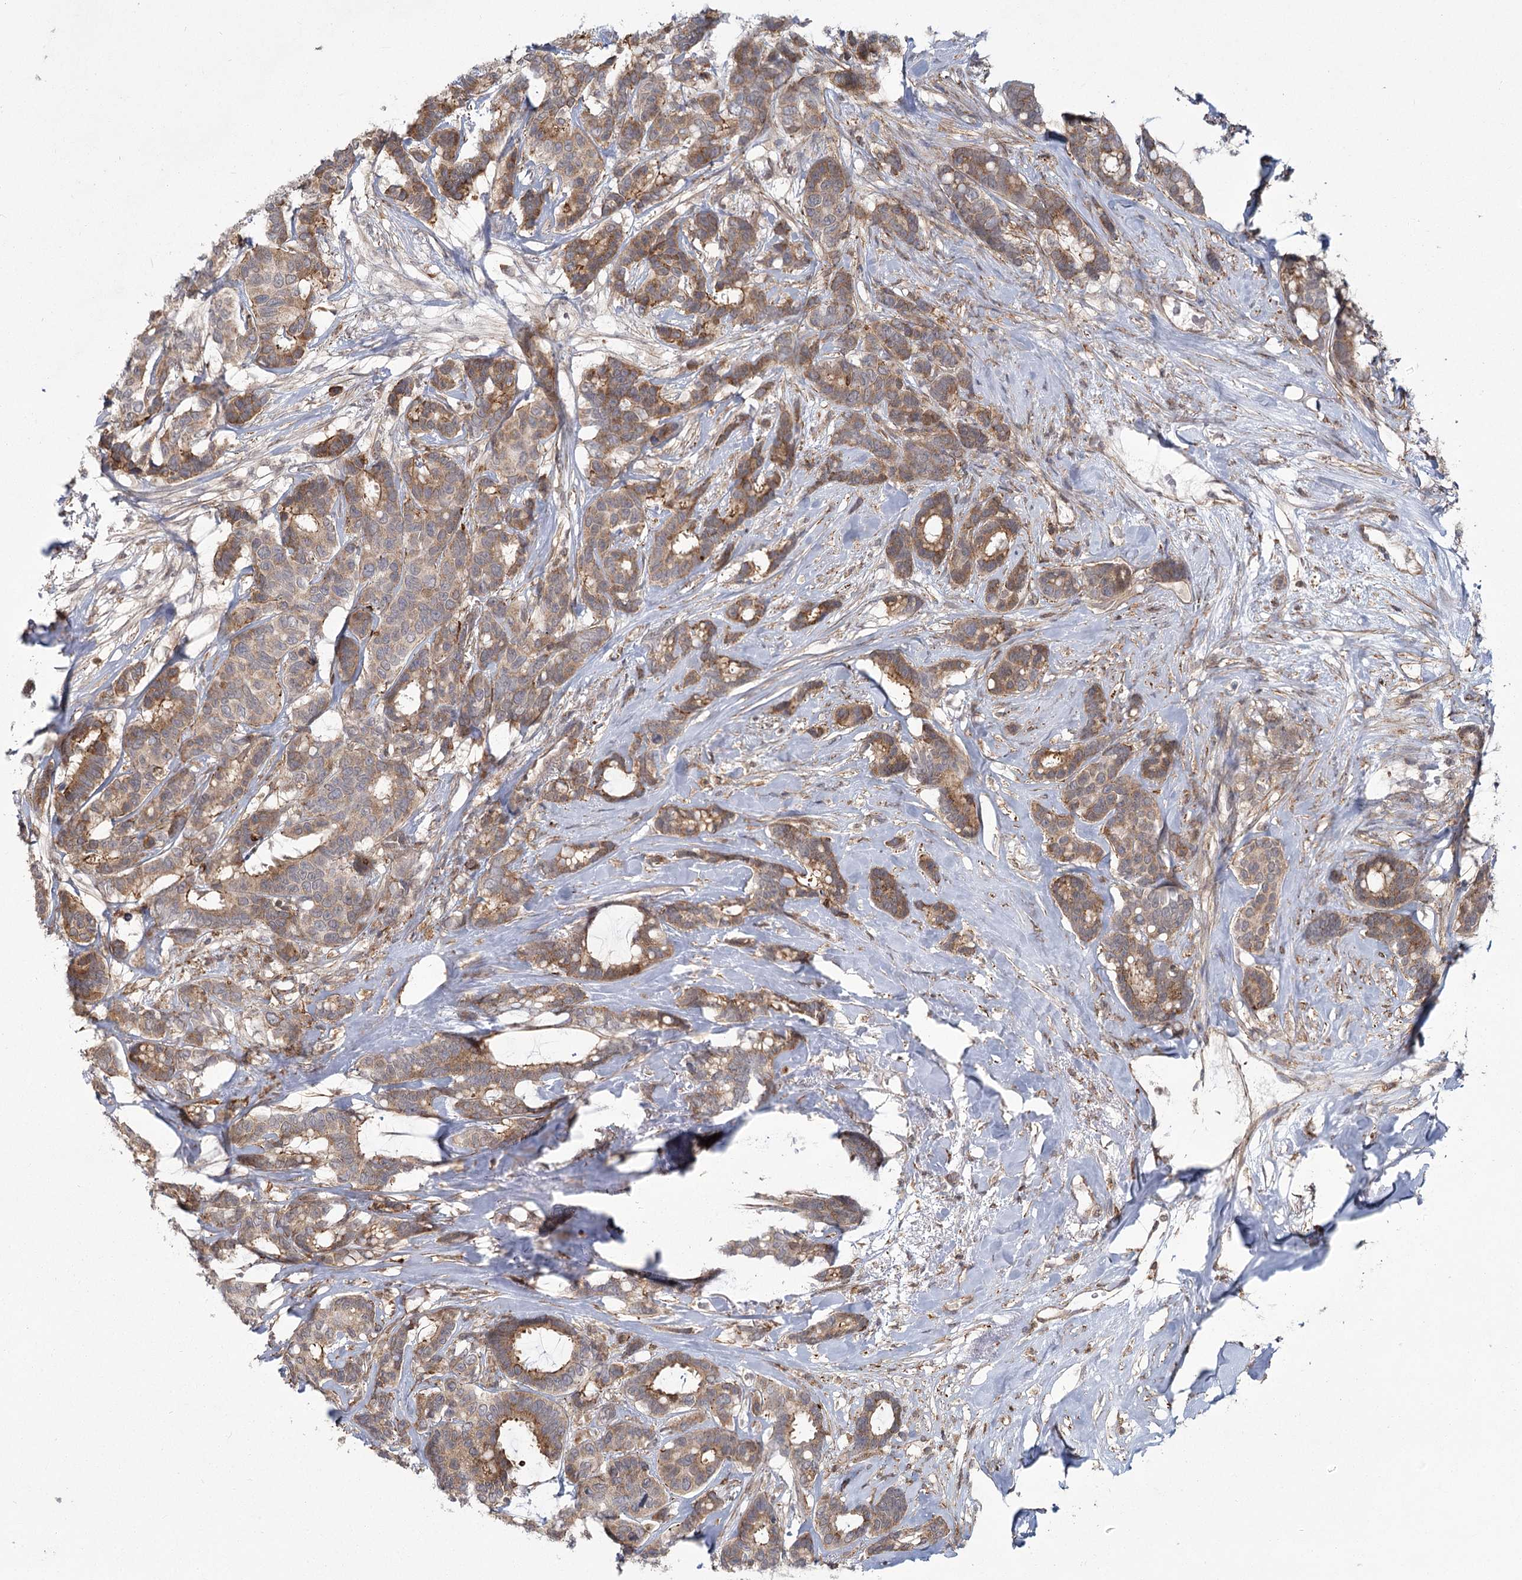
{"staining": {"intensity": "moderate", "quantity": ">75%", "location": "cytoplasmic/membranous"}, "tissue": "breast cancer", "cell_type": "Tumor cells", "image_type": "cancer", "snomed": [{"axis": "morphology", "description": "Duct carcinoma"}, {"axis": "topography", "description": "Breast"}], "caption": "Immunohistochemistry micrograph of neoplastic tissue: human breast invasive ductal carcinoma stained using immunohistochemistry (IHC) demonstrates medium levels of moderate protein expression localized specifically in the cytoplasmic/membranous of tumor cells, appearing as a cytoplasmic/membranous brown color.", "gene": "MEPE", "patient": {"sex": "female", "age": 87}}